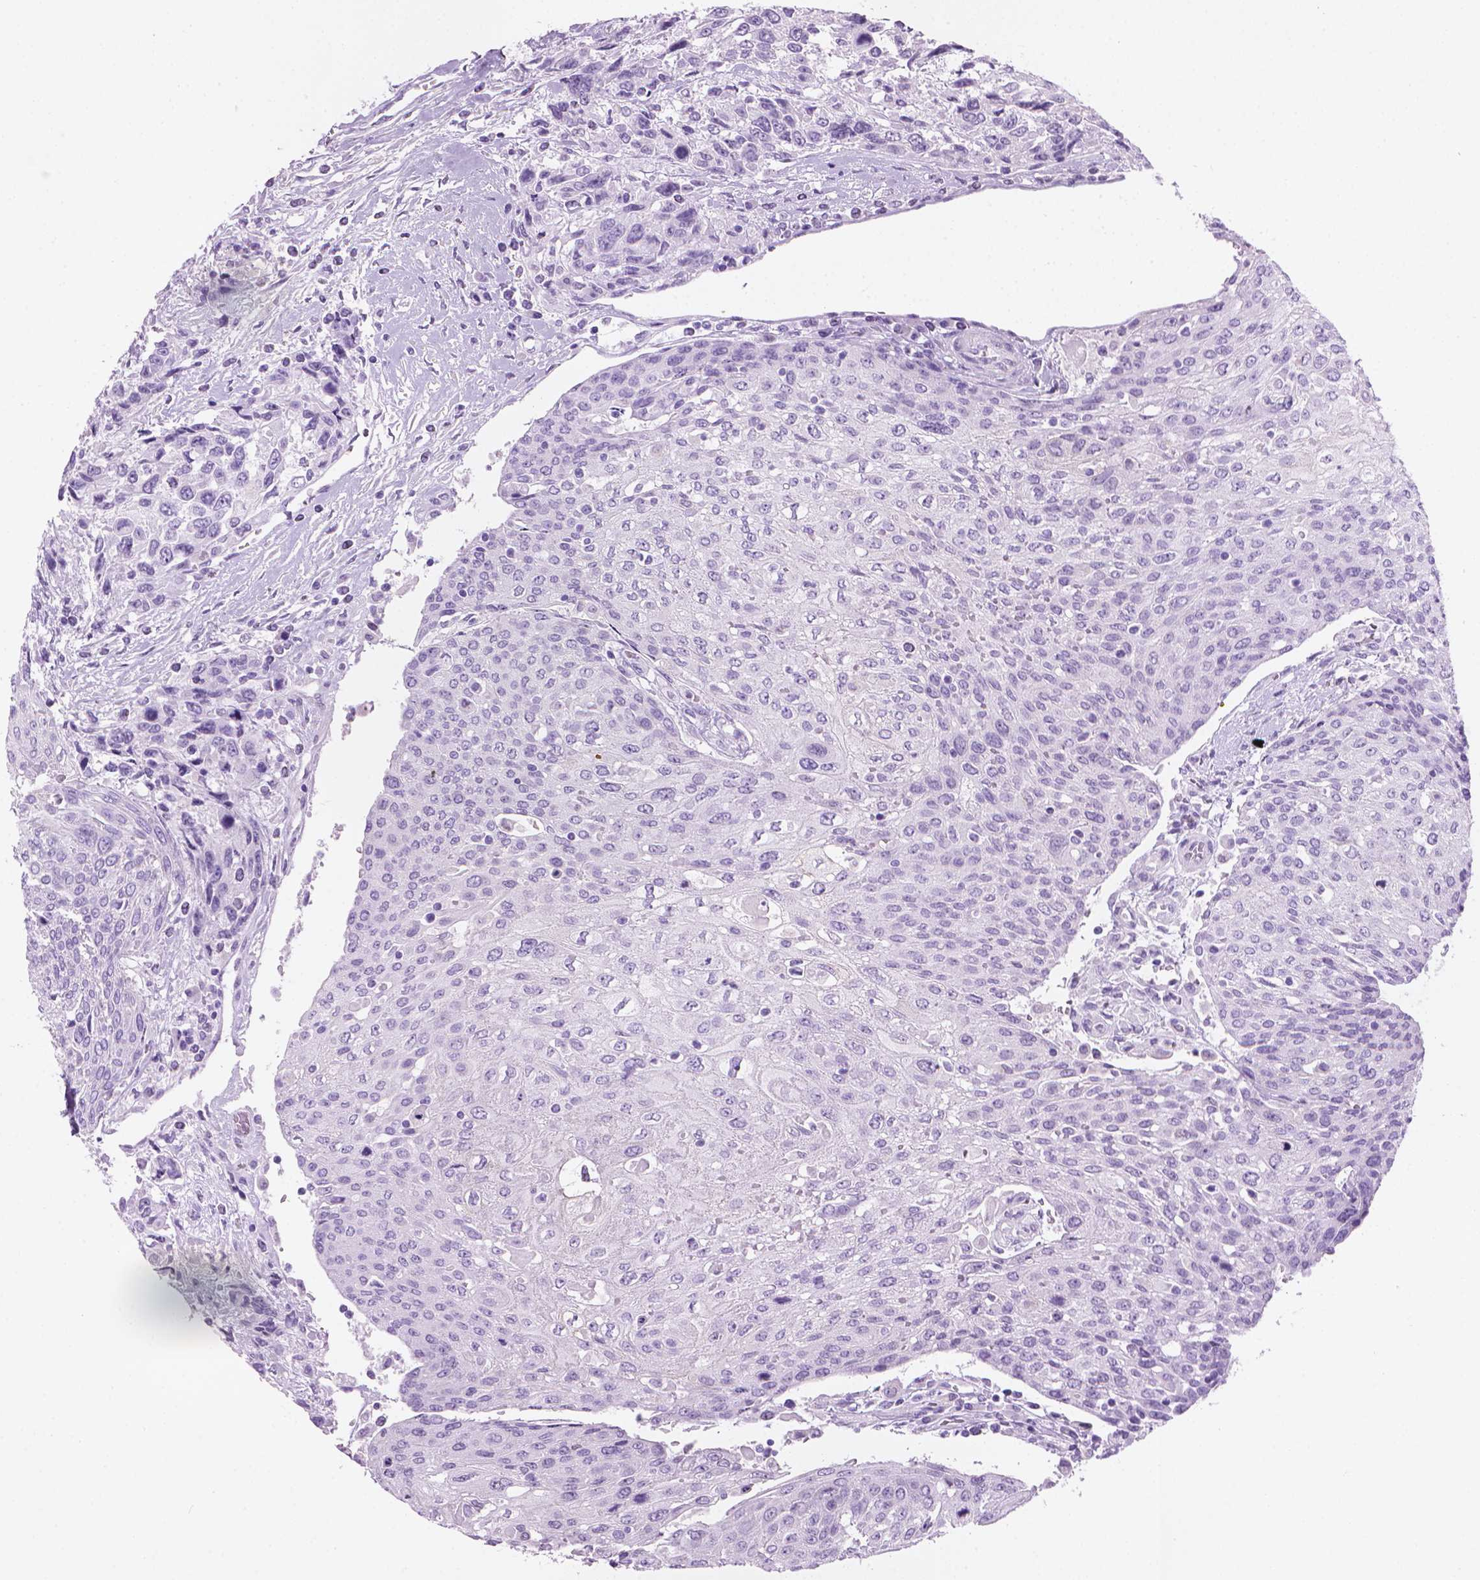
{"staining": {"intensity": "negative", "quantity": "none", "location": "none"}, "tissue": "urothelial cancer", "cell_type": "Tumor cells", "image_type": "cancer", "snomed": [{"axis": "morphology", "description": "Urothelial carcinoma, High grade"}, {"axis": "topography", "description": "Urinary bladder"}], "caption": "IHC histopathology image of neoplastic tissue: human urothelial cancer stained with DAB (3,3'-diaminobenzidine) shows no significant protein staining in tumor cells.", "gene": "TTC29", "patient": {"sex": "female", "age": 70}}